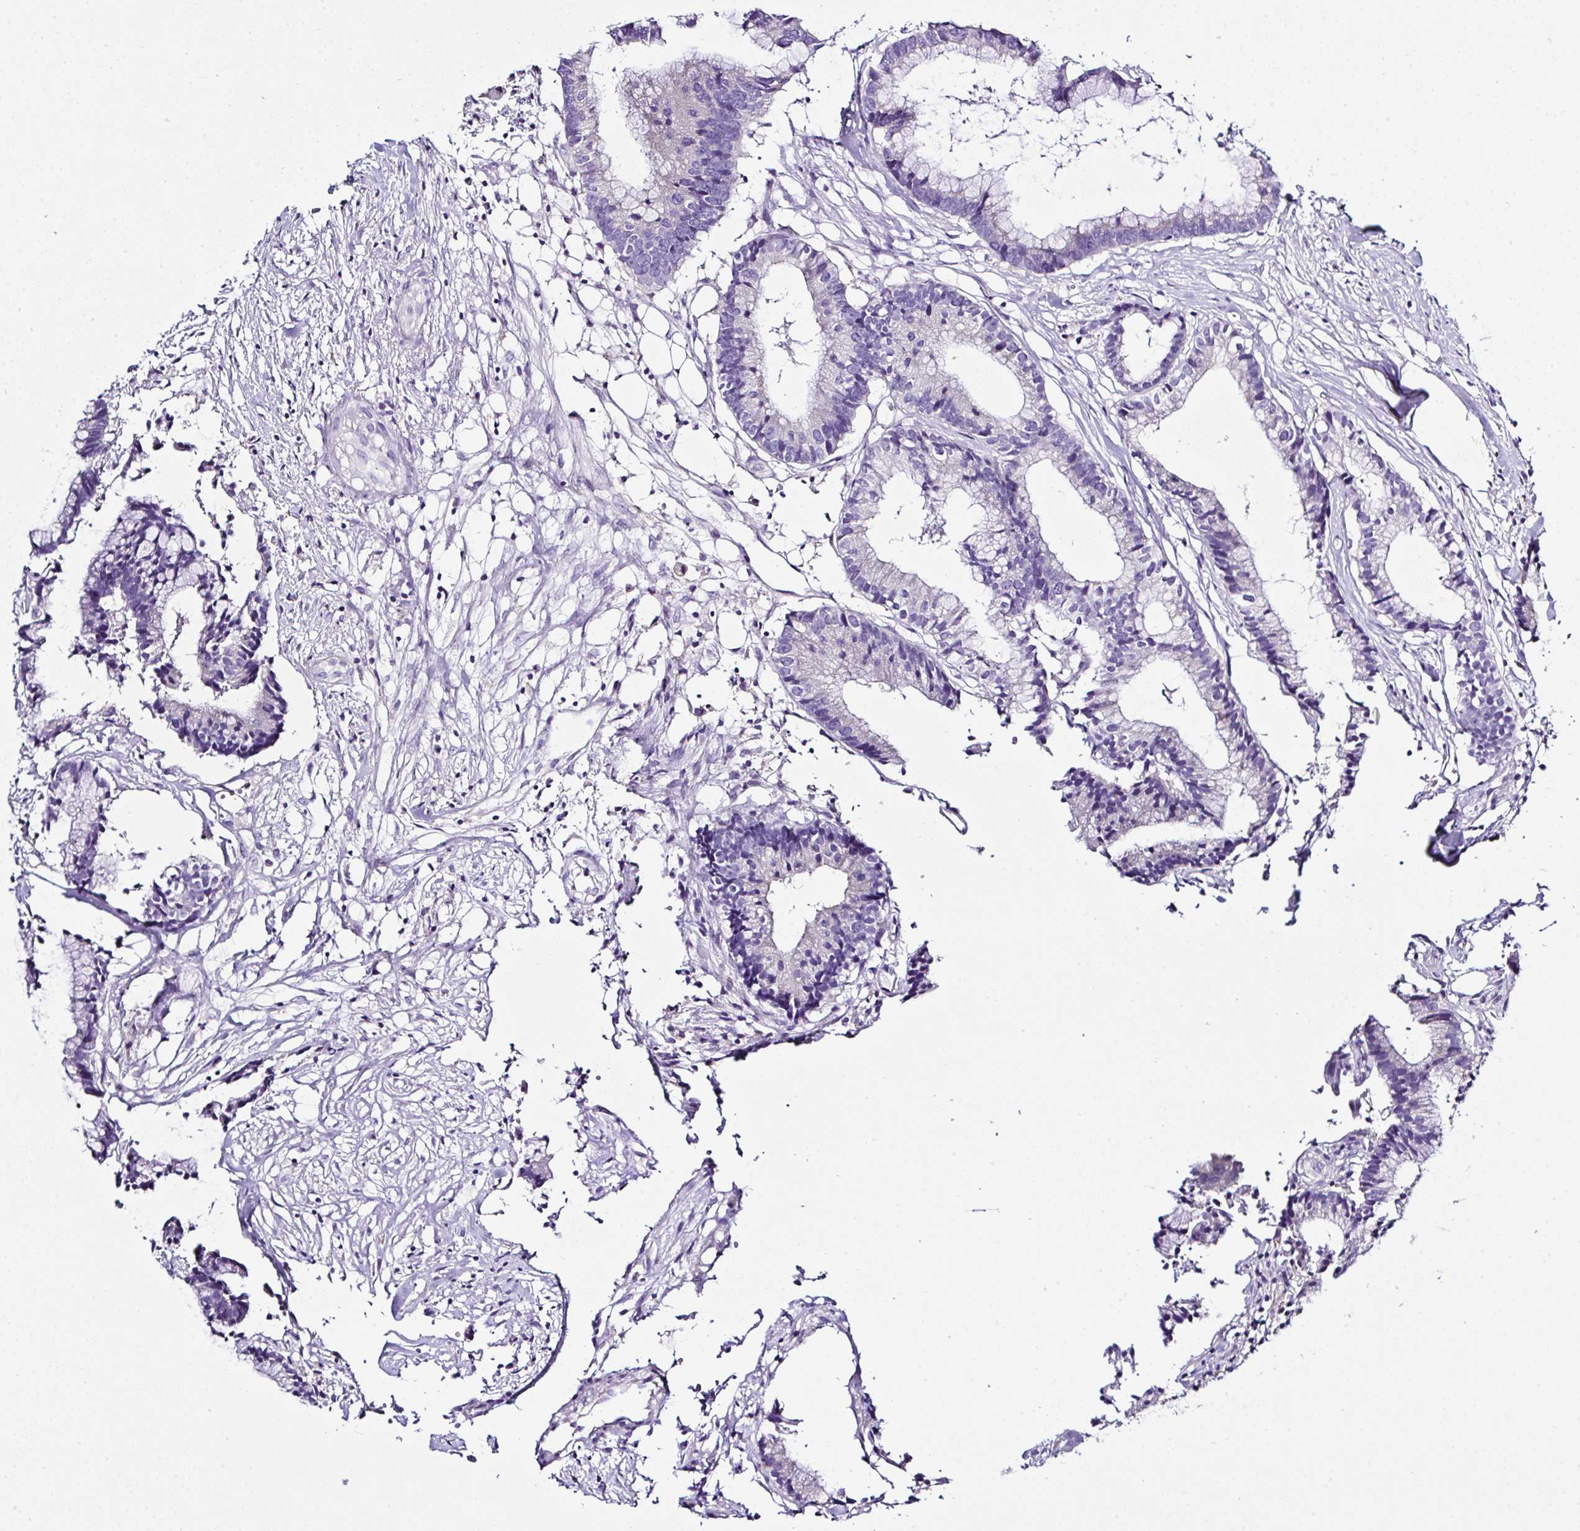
{"staining": {"intensity": "negative", "quantity": "none", "location": "none"}, "tissue": "colorectal cancer", "cell_type": "Tumor cells", "image_type": "cancer", "snomed": [{"axis": "morphology", "description": "Adenocarcinoma, NOS"}, {"axis": "topography", "description": "Colon"}], "caption": "The immunohistochemistry micrograph has no significant staining in tumor cells of colorectal adenocarcinoma tissue.", "gene": "OR4P4", "patient": {"sex": "female", "age": 78}}